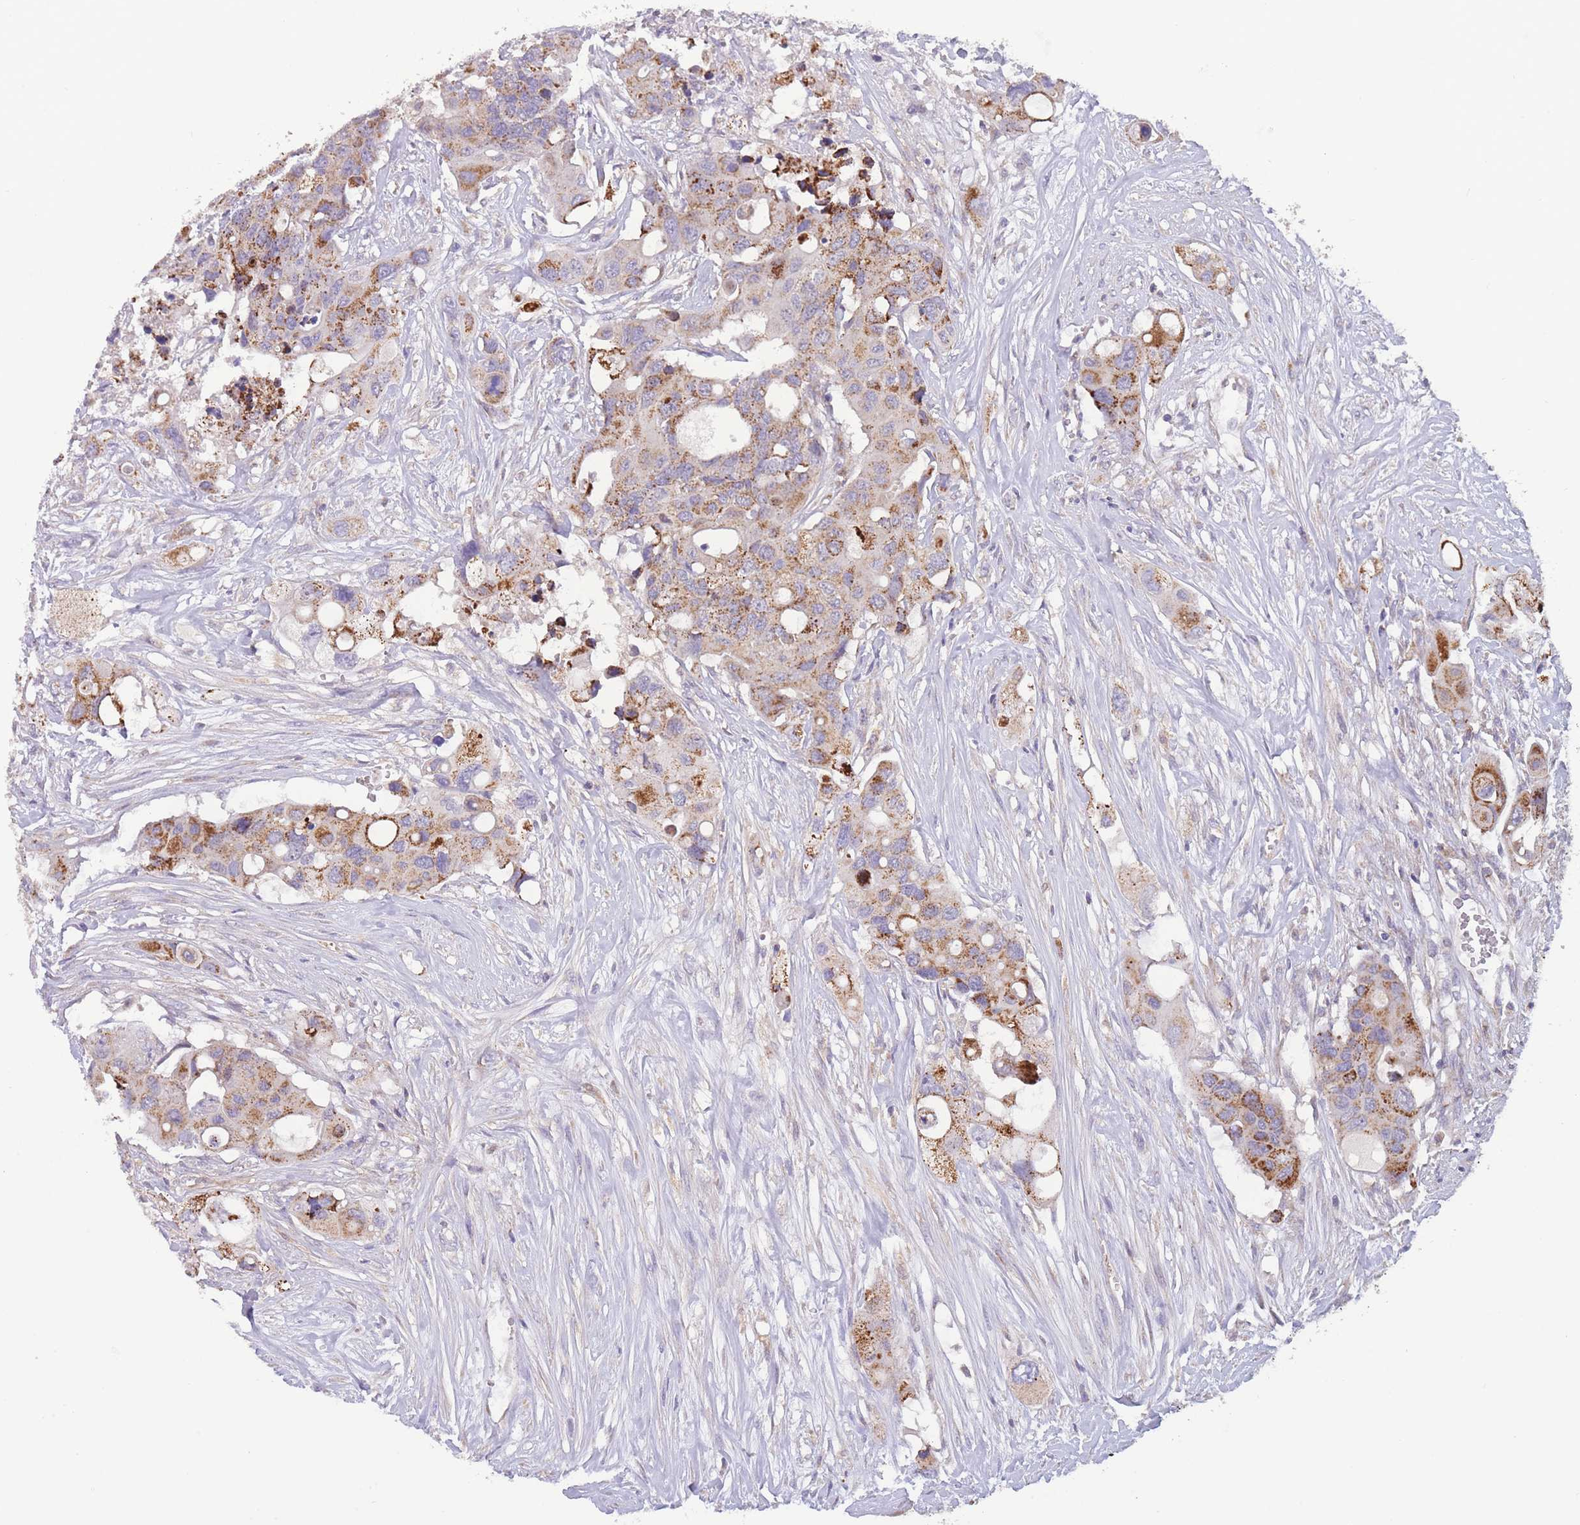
{"staining": {"intensity": "moderate", "quantity": ">75%", "location": "cytoplasmic/membranous"}, "tissue": "colorectal cancer", "cell_type": "Tumor cells", "image_type": "cancer", "snomed": [{"axis": "morphology", "description": "Adenocarcinoma, NOS"}, {"axis": "topography", "description": "Colon"}], "caption": "Protein analysis of adenocarcinoma (colorectal) tissue exhibits moderate cytoplasmic/membranous expression in about >75% of tumor cells. Immunohistochemistry stains the protein in brown and the nuclei are stained blue.", "gene": "SLC25A42", "patient": {"sex": "male", "age": 77}}